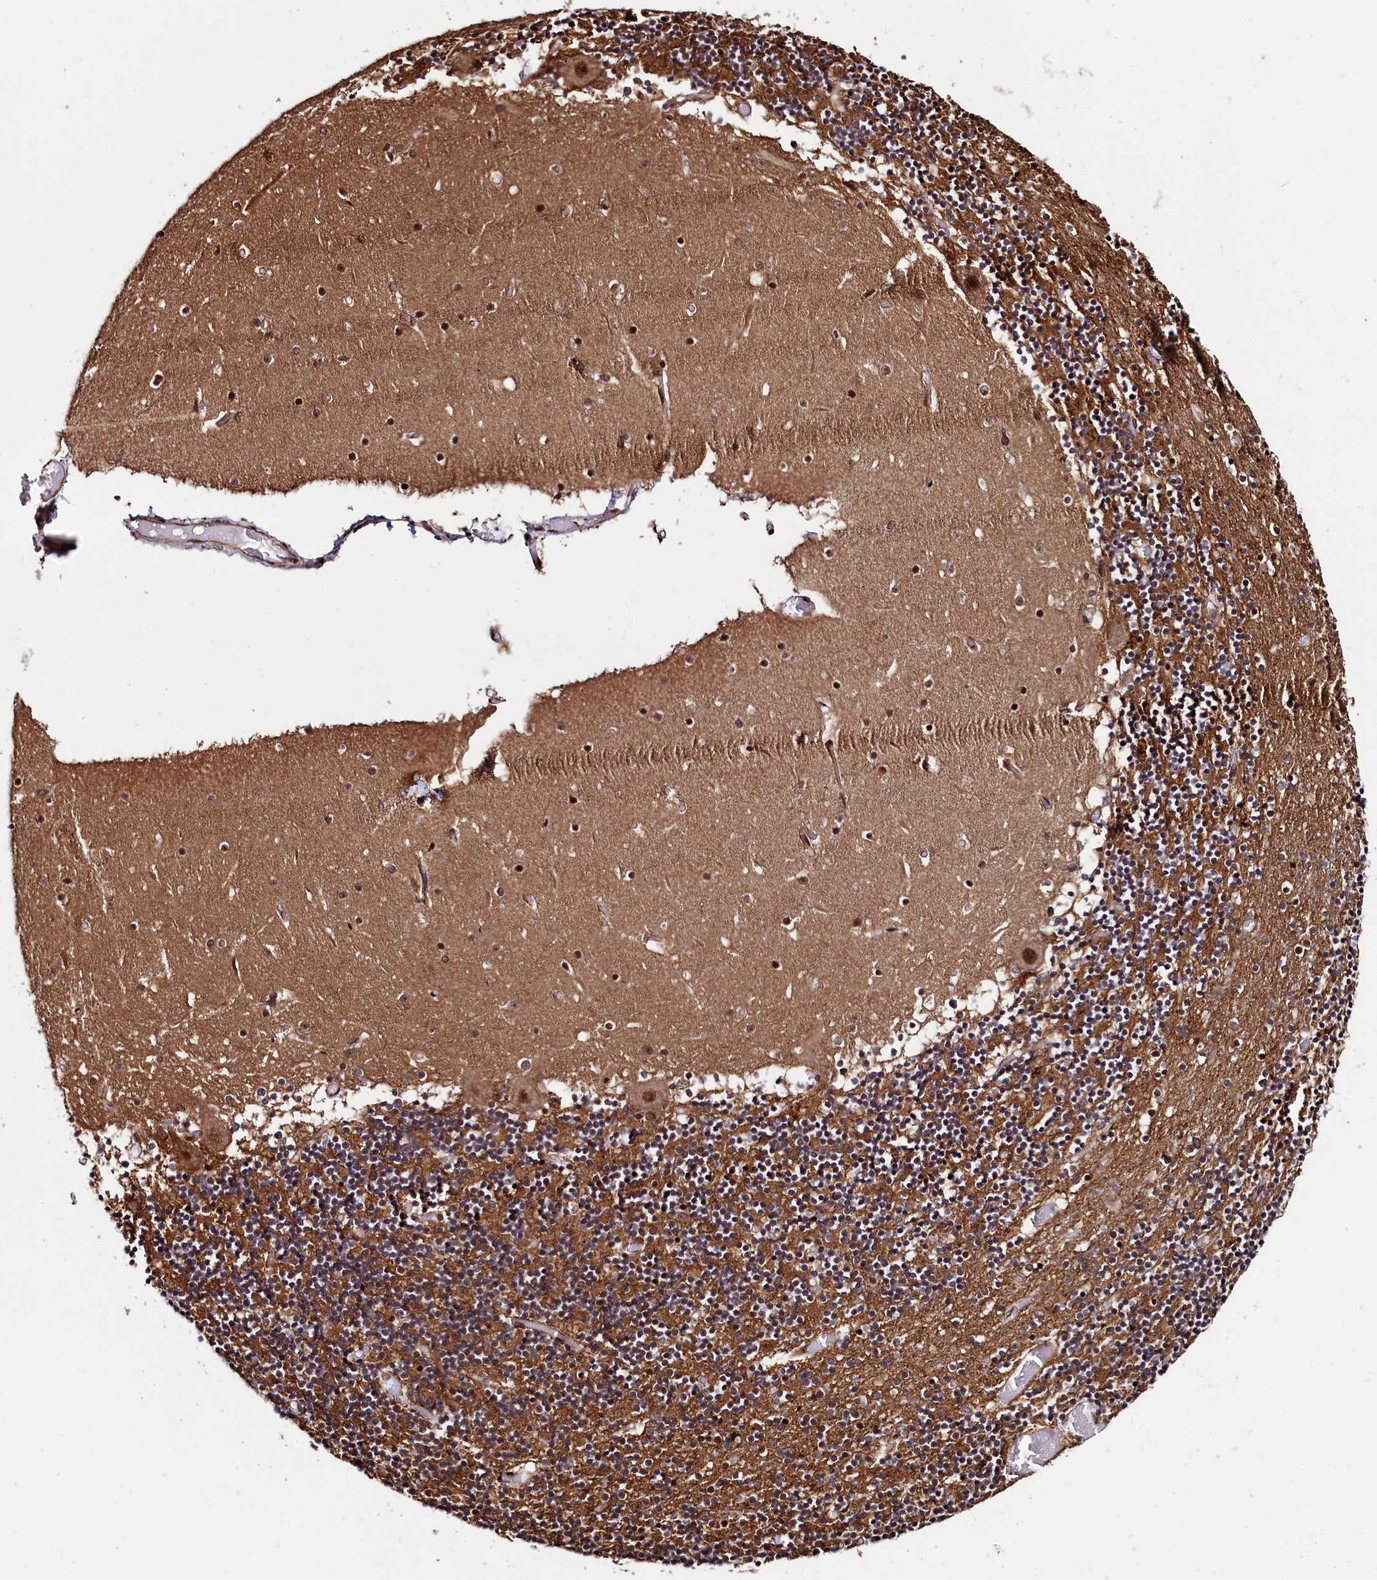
{"staining": {"intensity": "moderate", "quantity": ">75%", "location": "cytoplasmic/membranous,nuclear"}, "tissue": "cerebellum", "cell_type": "Cells in granular layer", "image_type": "normal", "snomed": [{"axis": "morphology", "description": "Normal tissue, NOS"}, {"axis": "topography", "description": "Cerebellum"}], "caption": "A photomicrograph of cerebellum stained for a protein reveals moderate cytoplasmic/membranous,nuclear brown staining in cells in granular layer. (Stains: DAB (3,3'-diaminobenzidine) in brown, nuclei in blue, Microscopy: brightfield microscopy at high magnification).", "gene": "LEO1", "patient": {"sex": "female", "age": 28}}